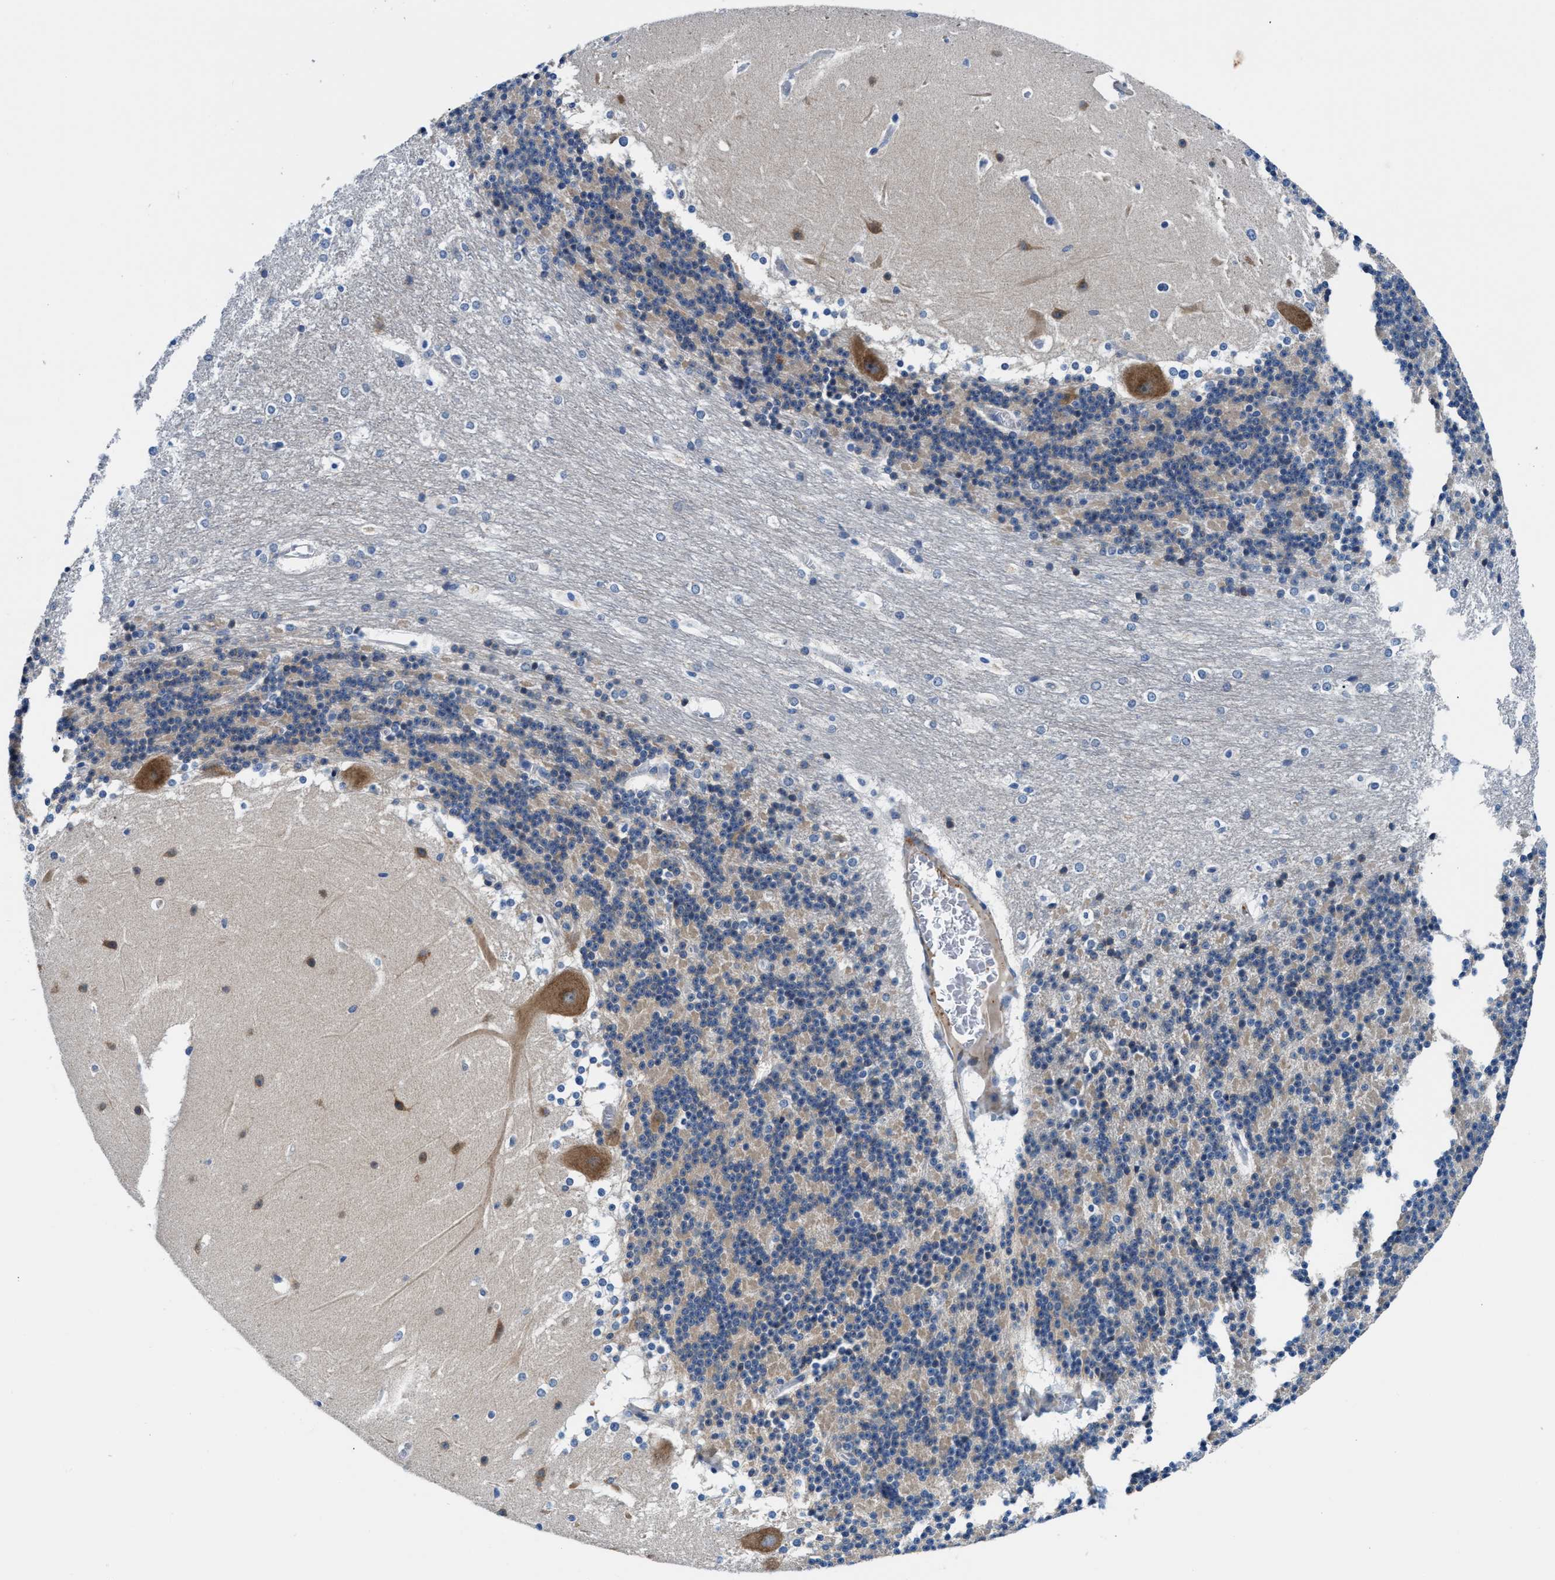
{"staining": {"intensity": "moderate", "quantity": "25%-75%", "location": "cytoplasmic/membranous"}, "tissue": "cerebellum", "cell_type": "Cells in granular layer", "image_type": "normal", "snomed": [{"axis": "morphology", "description": "Normal tissue, NOS"}, {"axis": "topography", "description": "Cerebellum"}], "caption": "High-magnification brightfield microscopy of unremarkable cerebellum stained with DAB (3,3'-diaminobenzidine) (brown) and counterstained with hematoxylin (blue). cells in granular layer exhibit moderate cytoplasmic/membranous positivity is identified in about25%-75% of cells.", "gene": "PARG", "patient": {"sex": "female", "age": 19}}